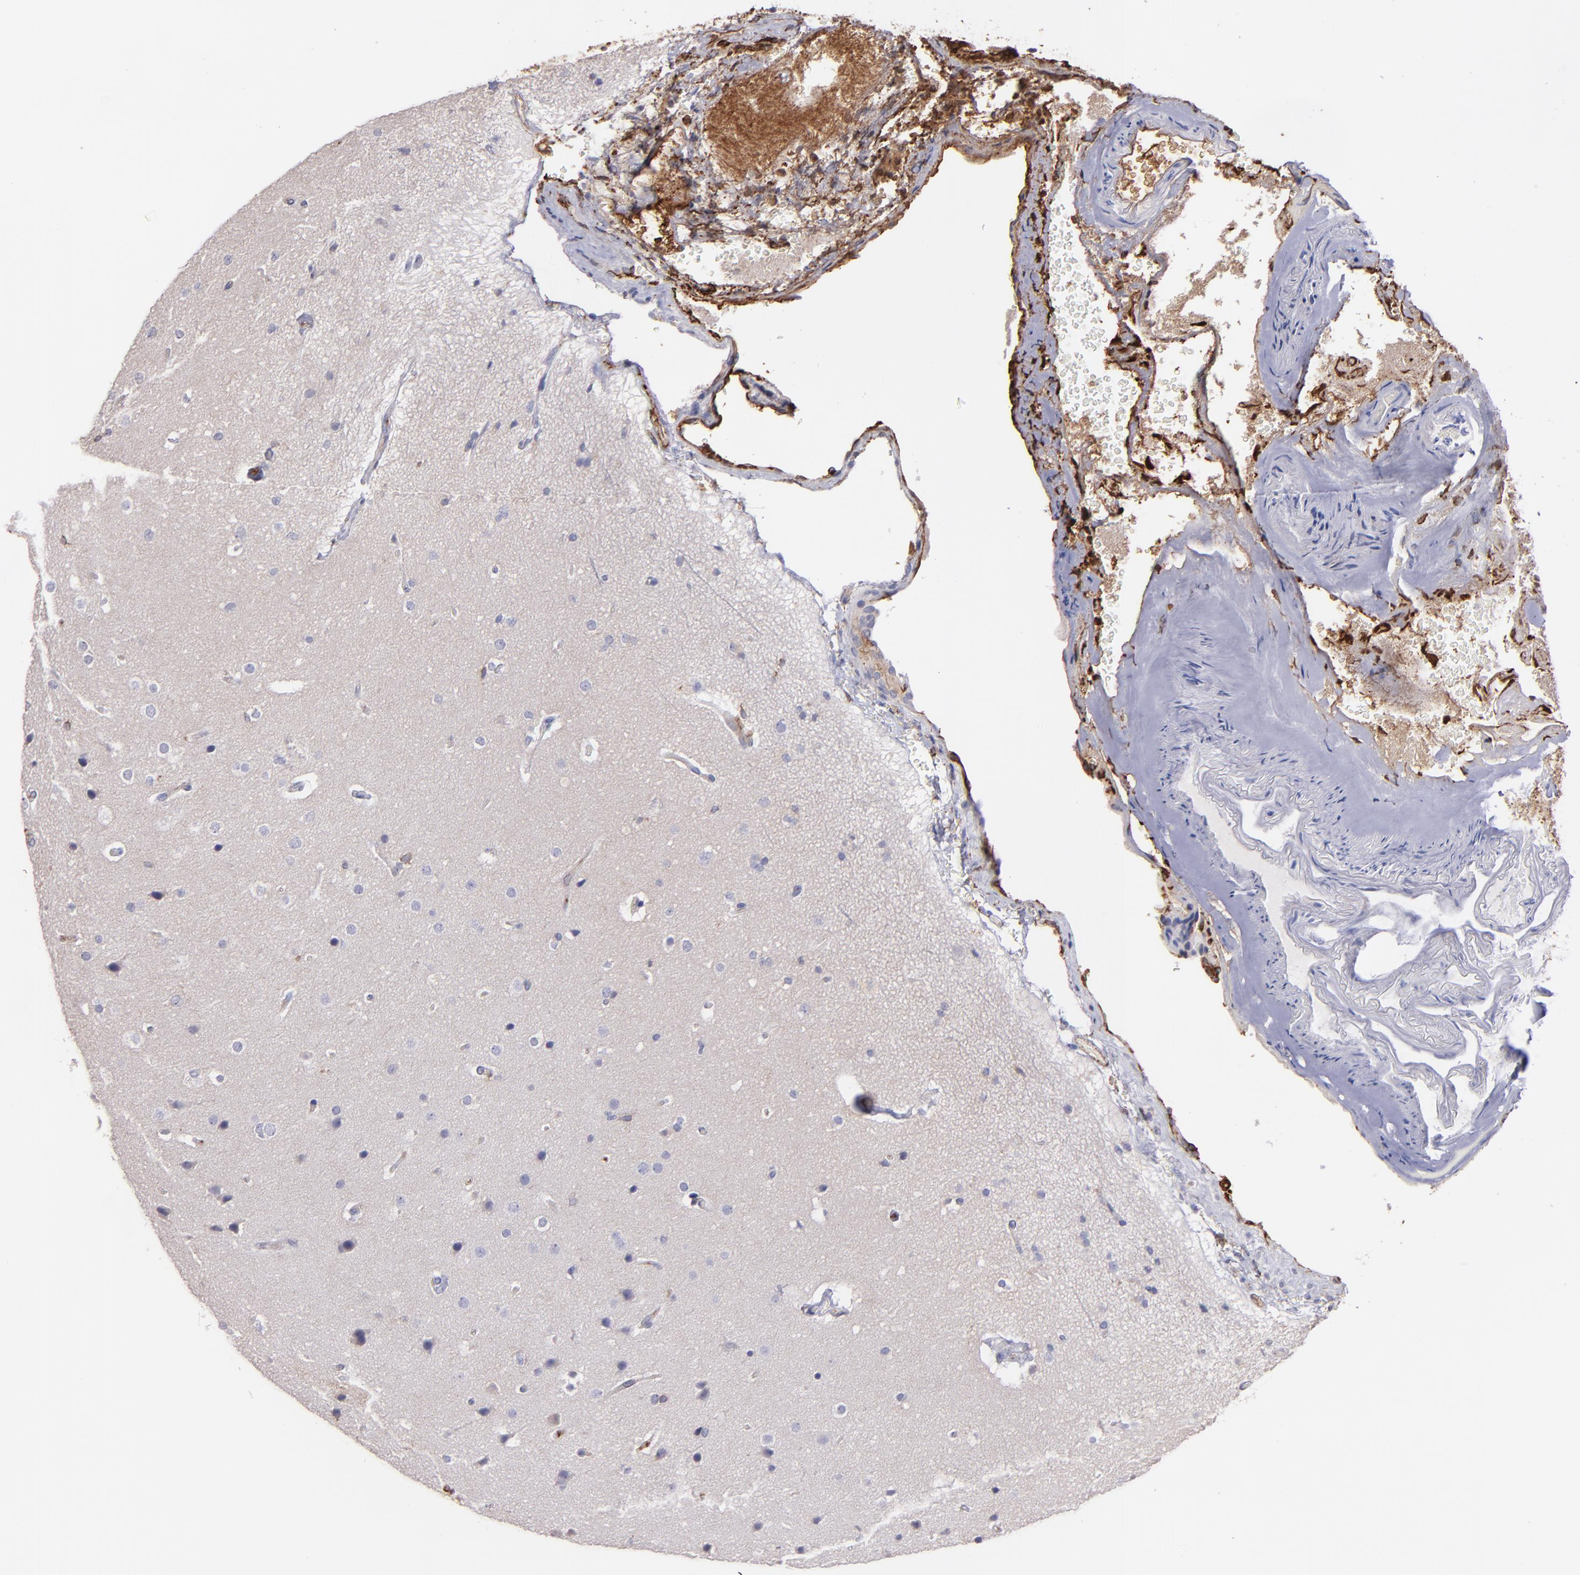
{"staining": {"intensity": "negative", "quantity": "none", "location": "none"}, "tissue": "glioma", "cell_type": "Tumor cells", "image_type": "cancer", "snomed": [{"axis": "morphology", "description": "Glioma, malignant, Low grade"}, {"axis": "topography", "description": "Cerebral cortex"}], "caption": "Tumor cells are negative for protein expression in human glioma.", "gene": "C1QA", "patient": {"sex": "female", "age": 47}}